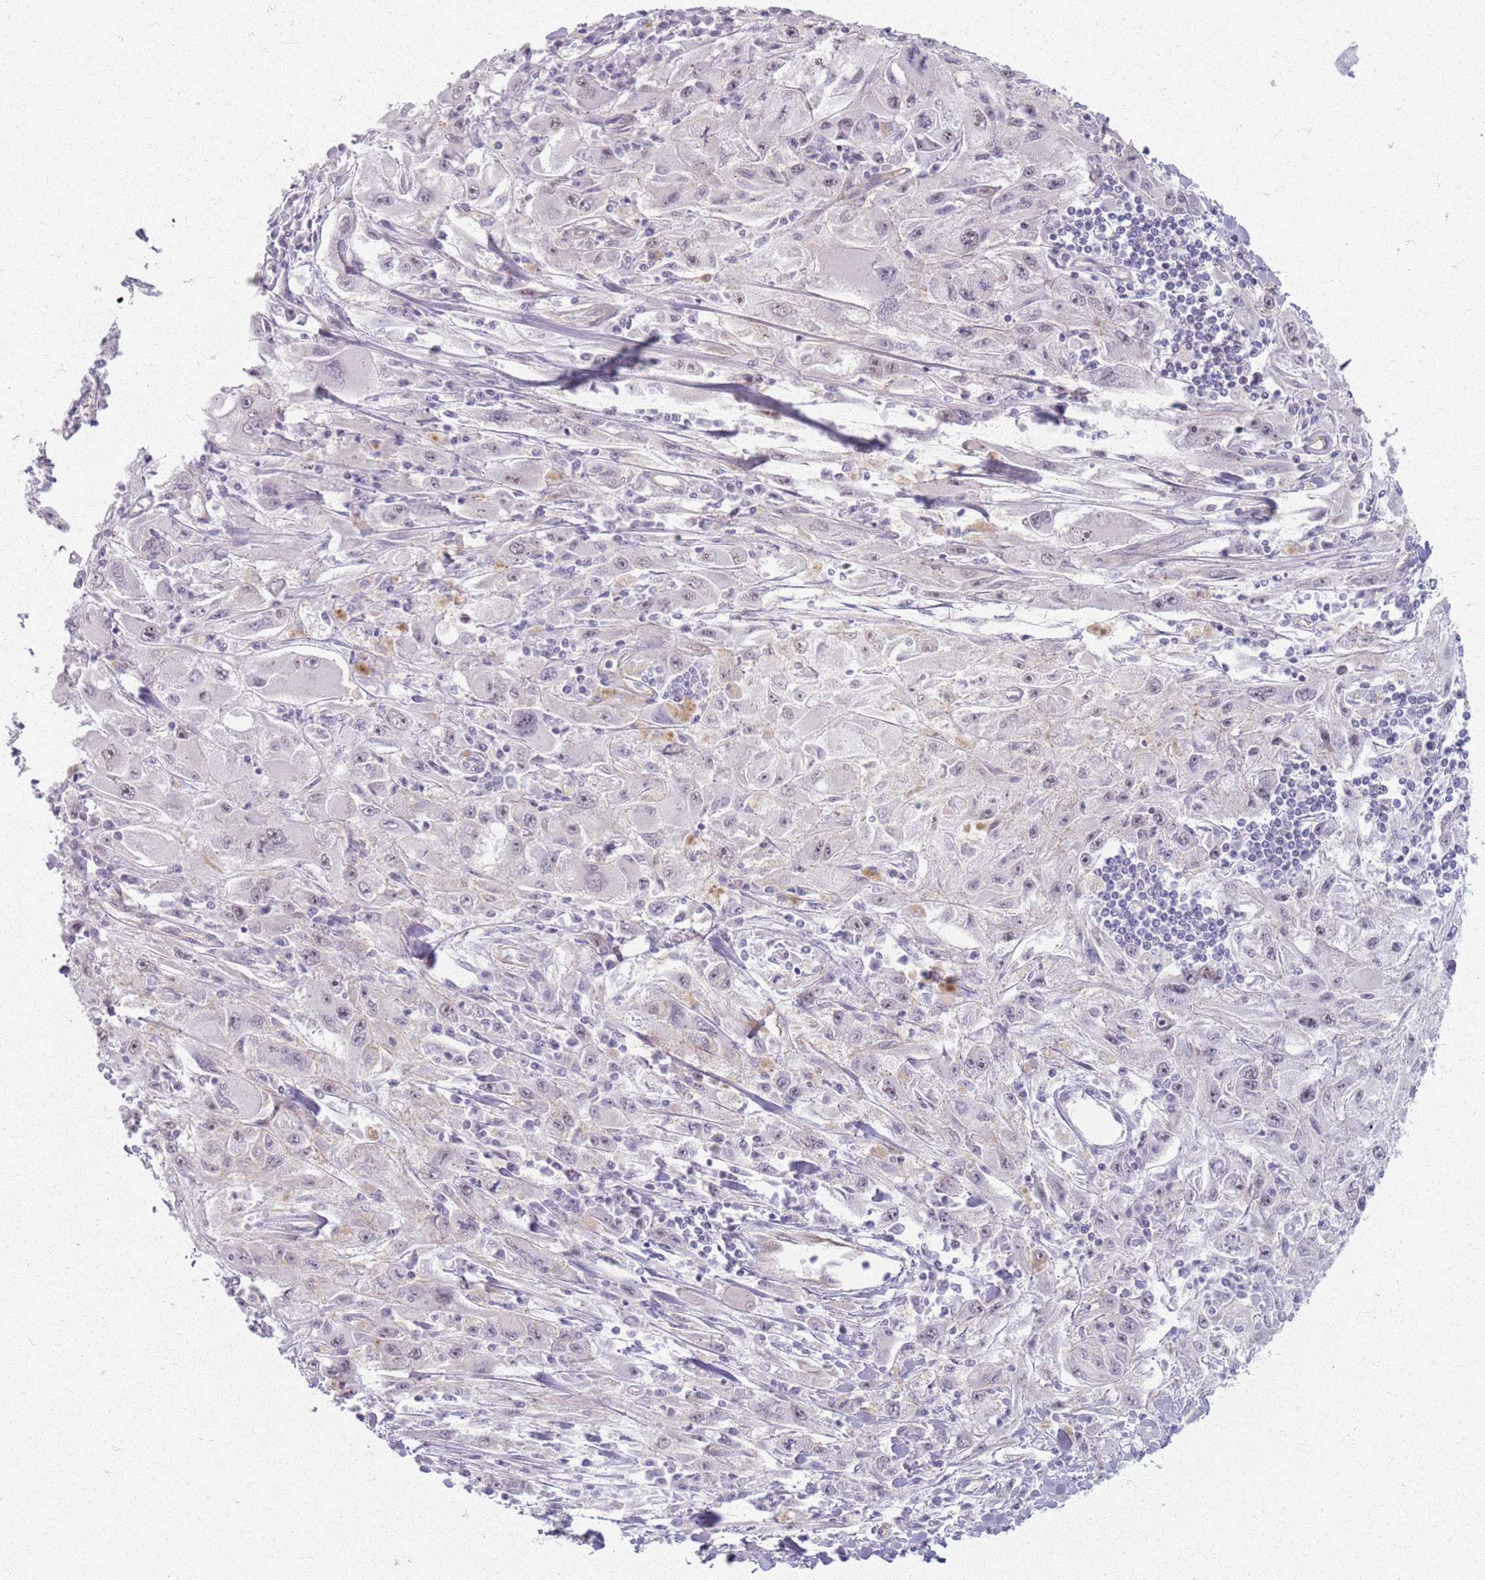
{"staining": {"intensity": "negative", "quantity": "none", "location": "none"}, "tissue": "melanoma", "cell_type": "Tumor cells", "image_type": "cancer", "snomed": [{"axis": "morphology", "description": "Malignant melanoma, Metastatic site"}, {"axis": "topography", "description": "Skin"}], "caption": "This is a micrograph of IHC staining of melanoma, which shows no staining in tumor cells.", "gene": "KCNA5", "patient": {"sex": "male", "age": 53}}